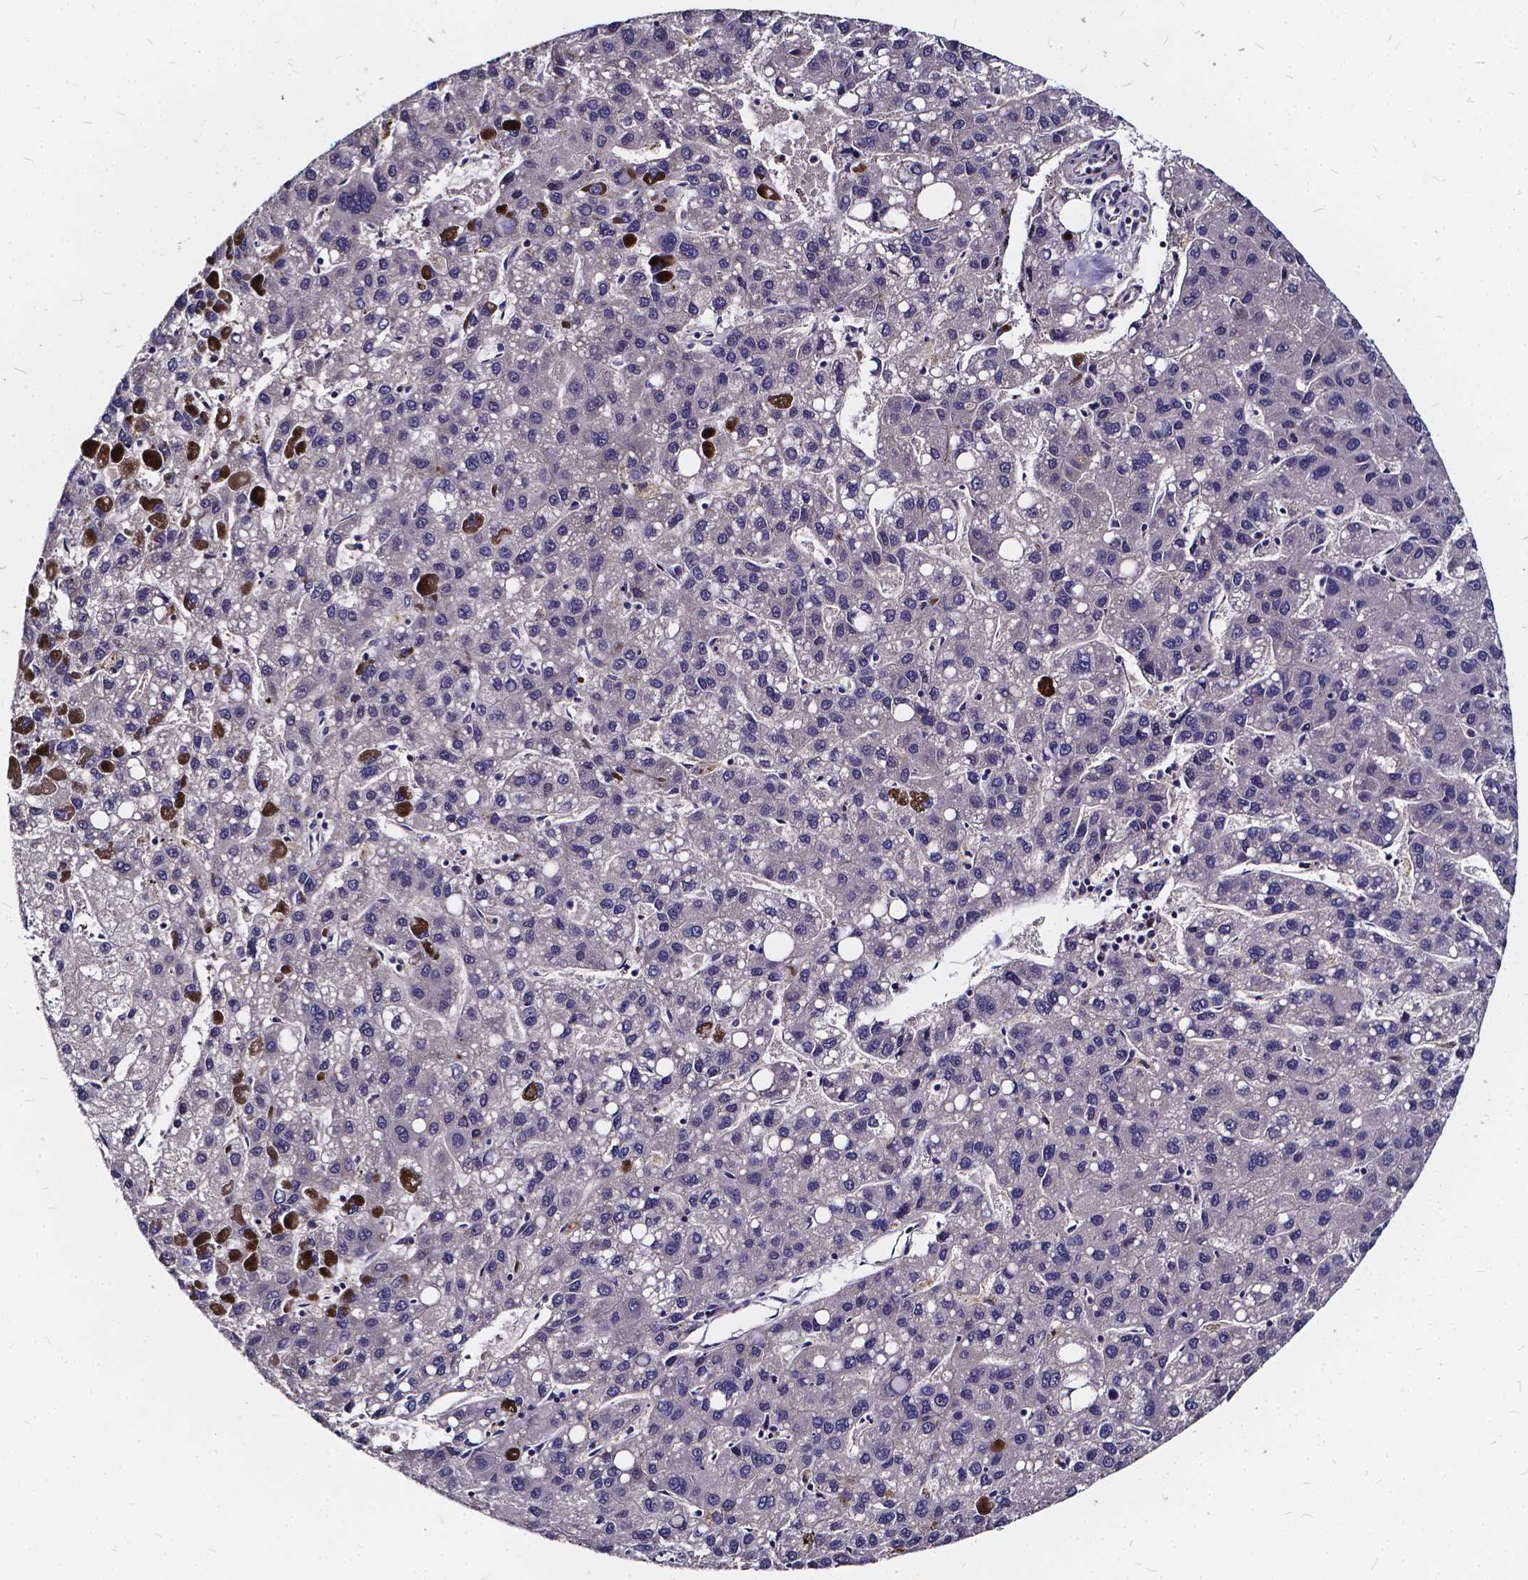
{"staining": {"intensity": "negative", "quantity": "none", "location": "none"}, "tissue": "liver cancer", "cell_type": "Tumor cells", "image_type": "cancer", "snomed": [{"axis": "morphology", "description": "Carcinoma, Hepatocellular, NOS"}, {"axis": "topography", "description": "Liver"}], "caption": "This histopathology image is of liver cancer stained with IHC to label a protein in brown with the nuclei are counter-stained blue. There is no staining in tumor cells. The staining was performed using DAB to visualize the protein expression in brown, while the nuclei were stained in blue with hematoxylin (Magnification: 20x).", "gene": "SOWAHA", "patient": {"sex": "female", "age": 82}}